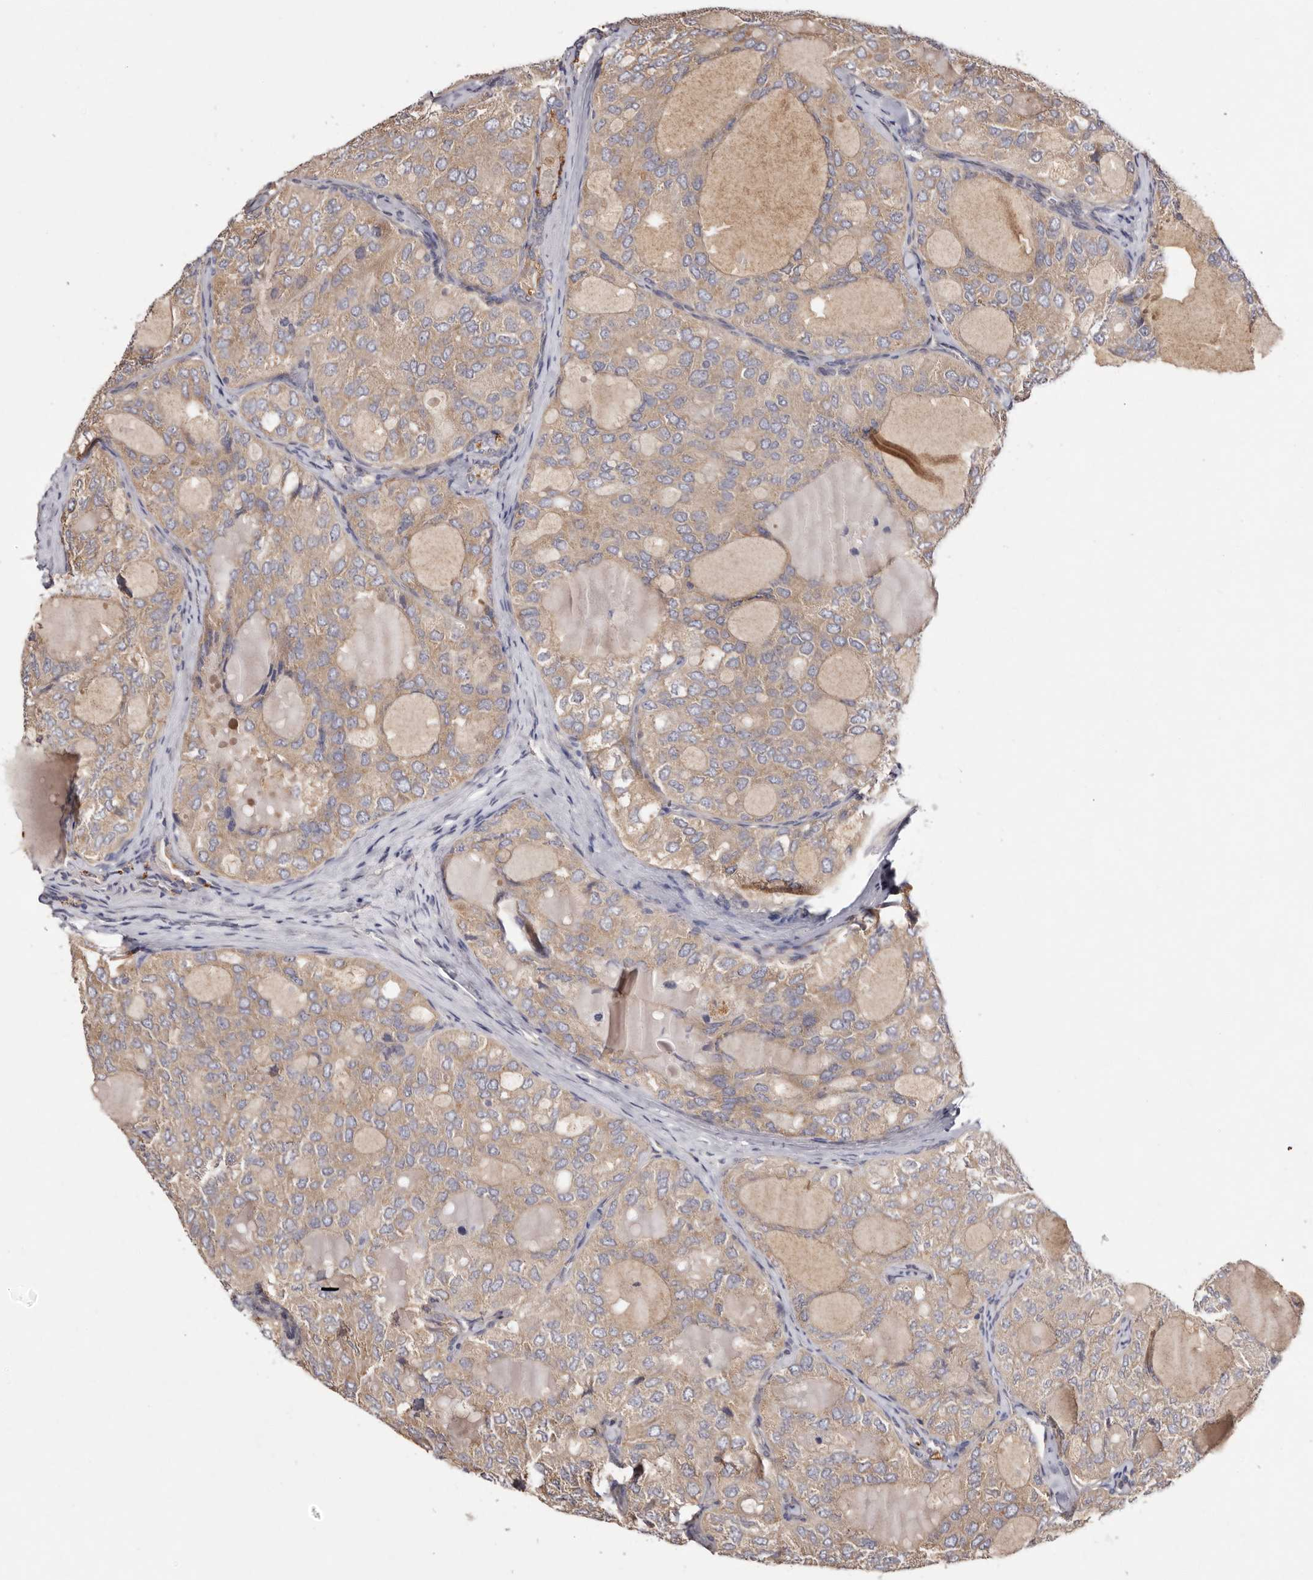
{"staining": {"intensity": "weak", "quantity": ">75%", "location": "cytoplasmic/membranous"}, "tissue": "thyroid cancer", "cell_type": "Tumor cells", "image_type": "cancer", "snomed": [{"axis": "morphology", "description": "Follicular adenoma carcinoma, NOS"}, {"axis": "topography", "description": "Thyroid gland"}], "caption": "Immunohistochemistry (IHC) of thyroid cancer exhibits low levels of weak cytoplasmic/membranous staining in about >75% of tumor cells. (Brightfield microscopy of DAB IHC at high magnification).", "gene": "FAM167B", "patient": {"sex": "male", "age": 75}}